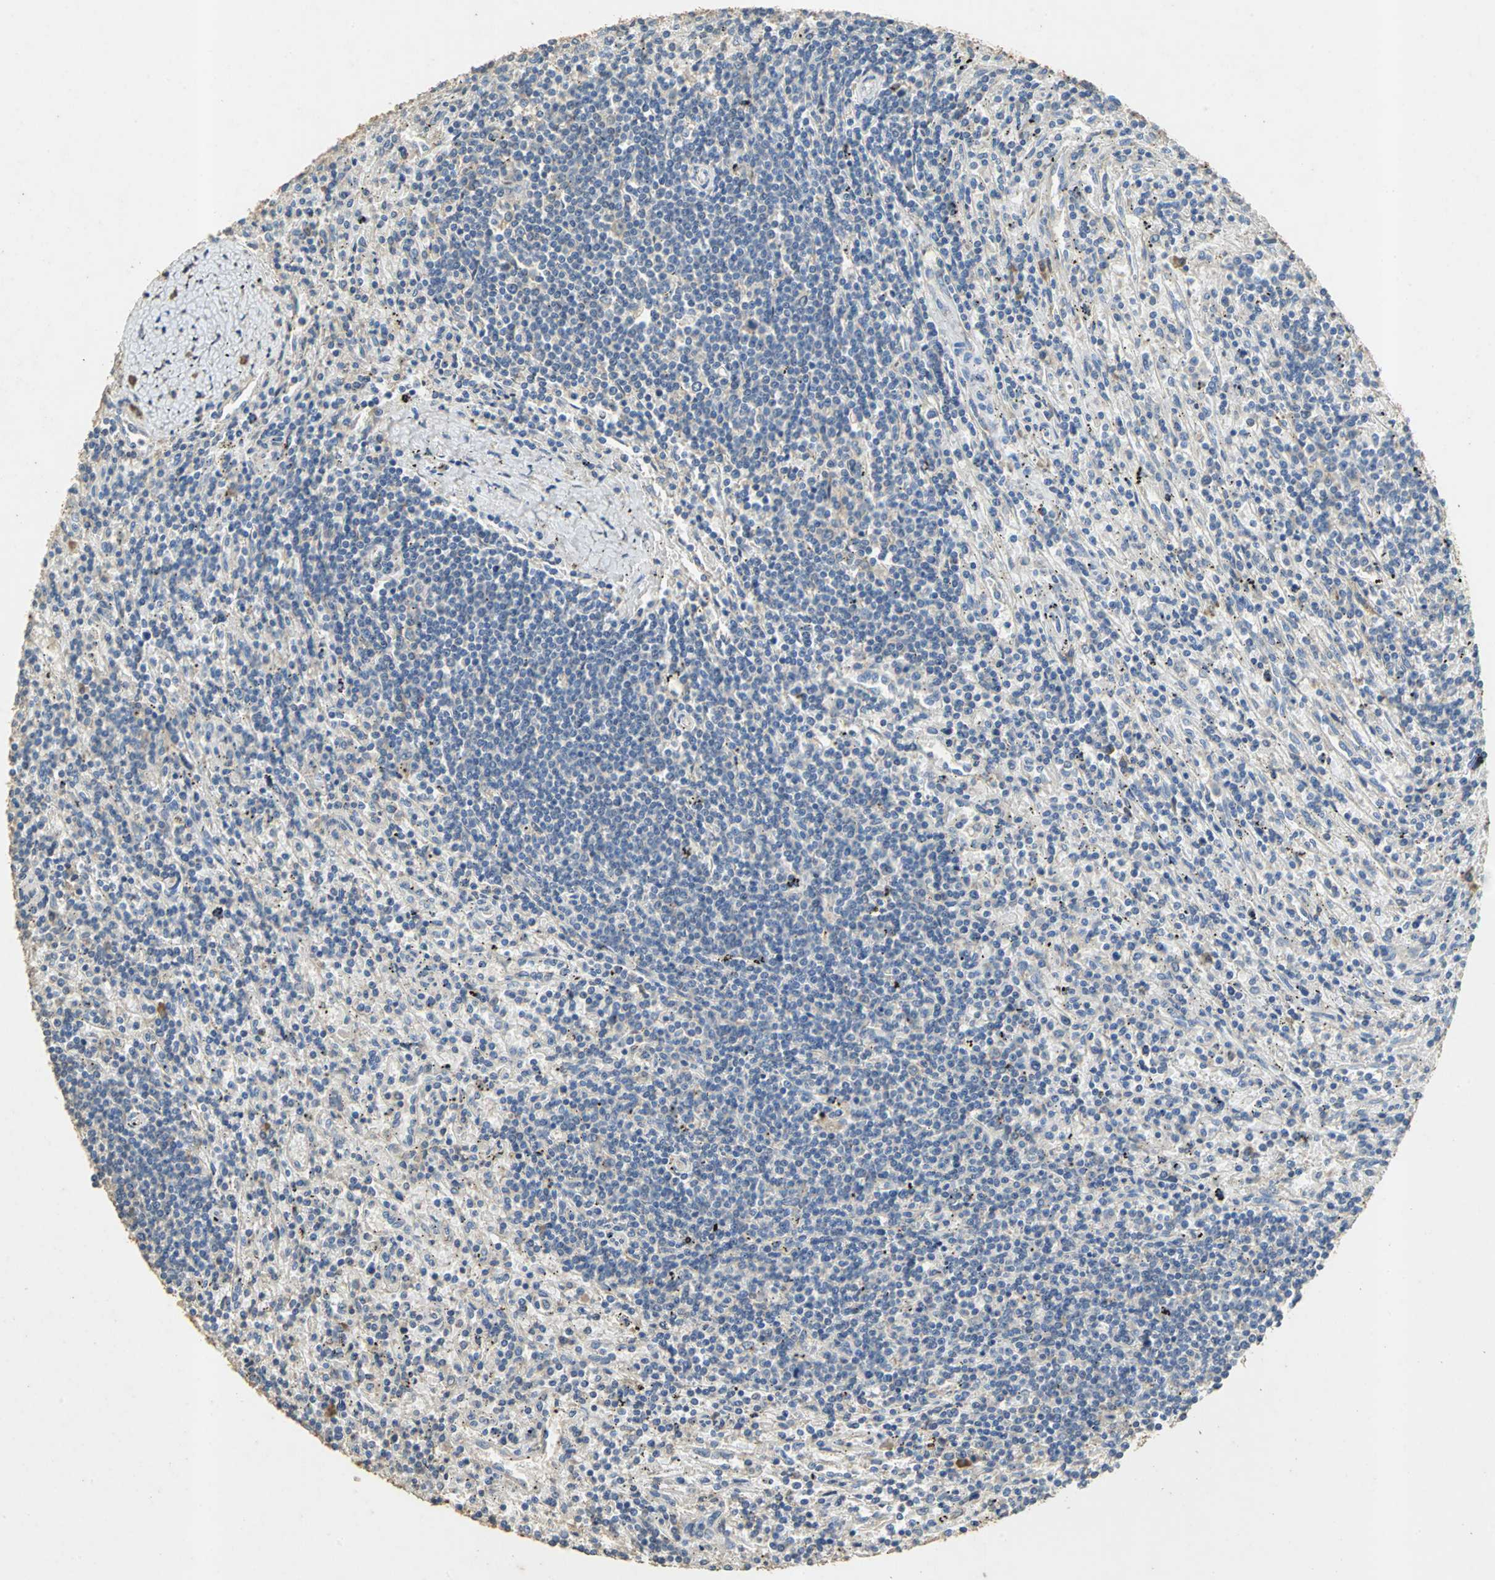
{"staining": {"intensity": "weak", "quantity": "25%-75%", "location": "cytoplasmic/membranous"}, "tissue": "lymphoma", "cell_type": "Tumor cells", "image_type": "cancer", "snomed": [{"axis": "morphology", "description": "Malignant lymphoma, non-Hodgkin's type, Low grade"}, {"axis": "topography", "description": "Spleen"}], "caption": "Lymphoma stained with a protein marker demonstrates weak staining in tumor cells.", "gene": "ACSL4", "patient": {"sex": "male", "age": 76}}